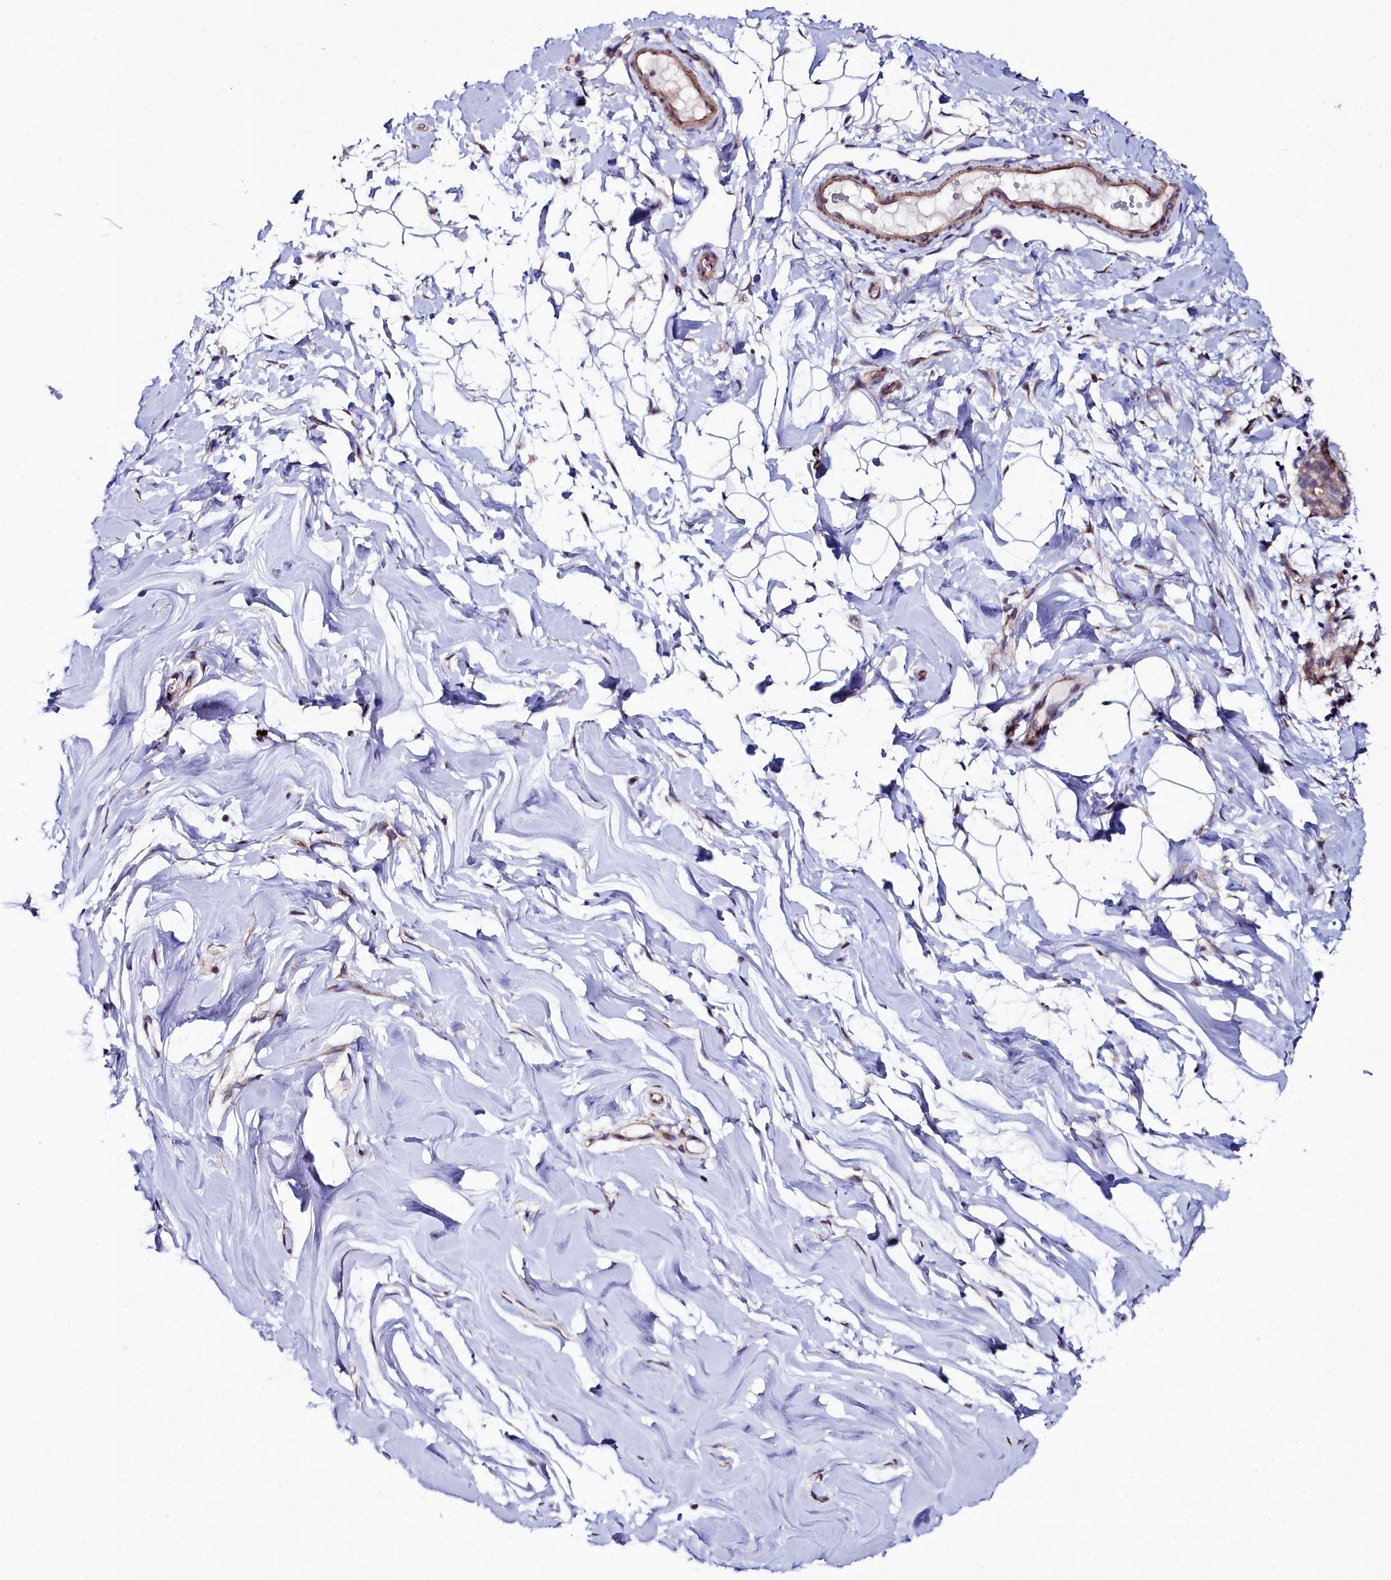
{"staining": {"intensity": "negative", "quantity": "none", "location": "none"}, "tissue": "adipose tissue", "cell_type": "Adipocytes", "image_type": "normal", "snomed": [{"axis": "morphology", "description": "Normal tissue, NOS"}, {"axis": "topography", "description": "Breast"}], "caption": "IHC micrograph of normal adipose tissue stained for a protein (brown), which reveals no staining in adipocytes.", "gene": "C4orf19", "patient": {"sex": "female", "age": 26}}